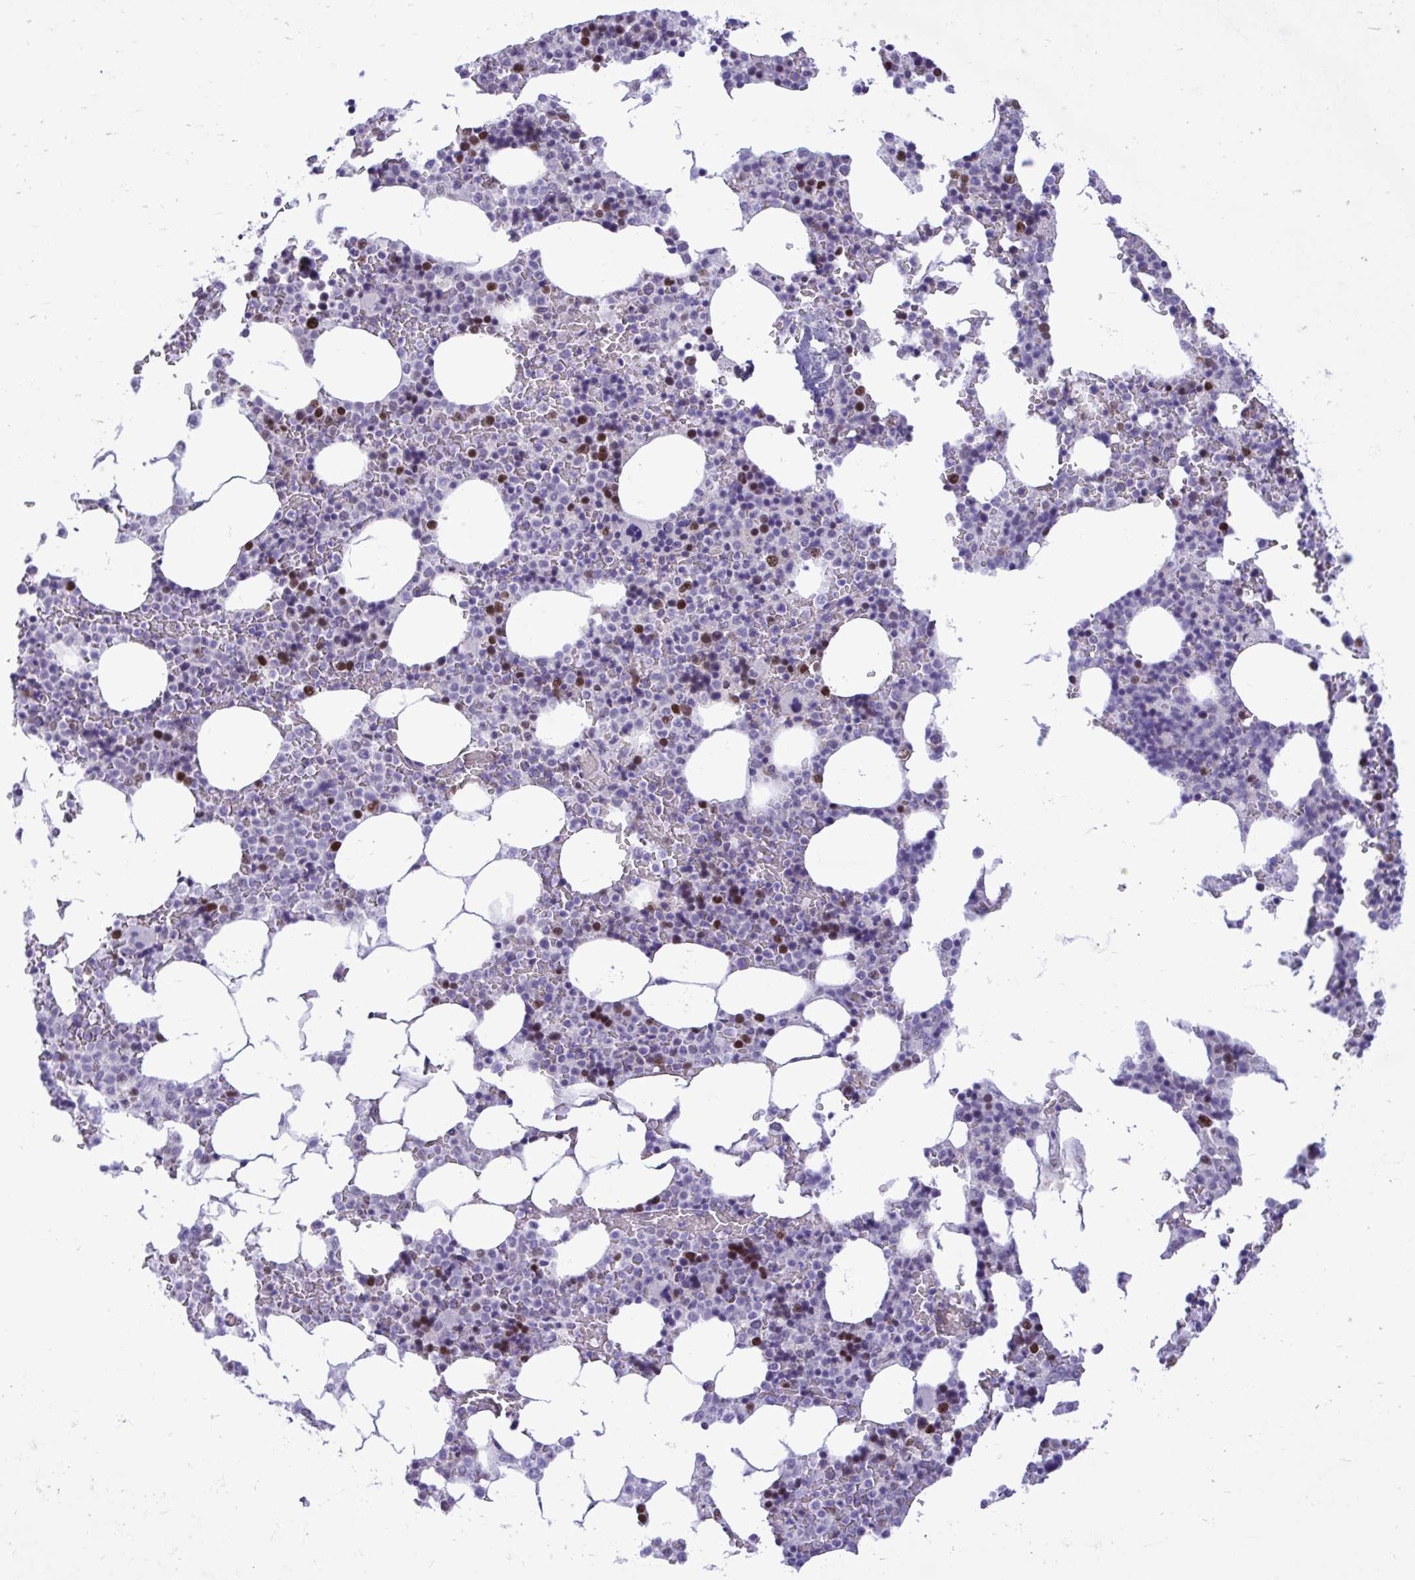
{"staining": {"intensity": "strong", "quantity": "<25%", "location": "nuclear"}, "tissue": "bone marrow", "cell_type": "Hematopoietic cells", "image_type": "normal", "snomed": [{"axis": "morphology", "description": "Normal tissue, NOS"}, {"axis": "topography", "description": "Bone marrow"}], "caption": "A micrograph showing strong nuclear expression in approximately <25% of hematopoietic cells in unremarkable bone marrow, as visualized by brown immunohistochemical staining.", "gene": "C1QL2", "patient": {"sex": "female", "age": 42}}